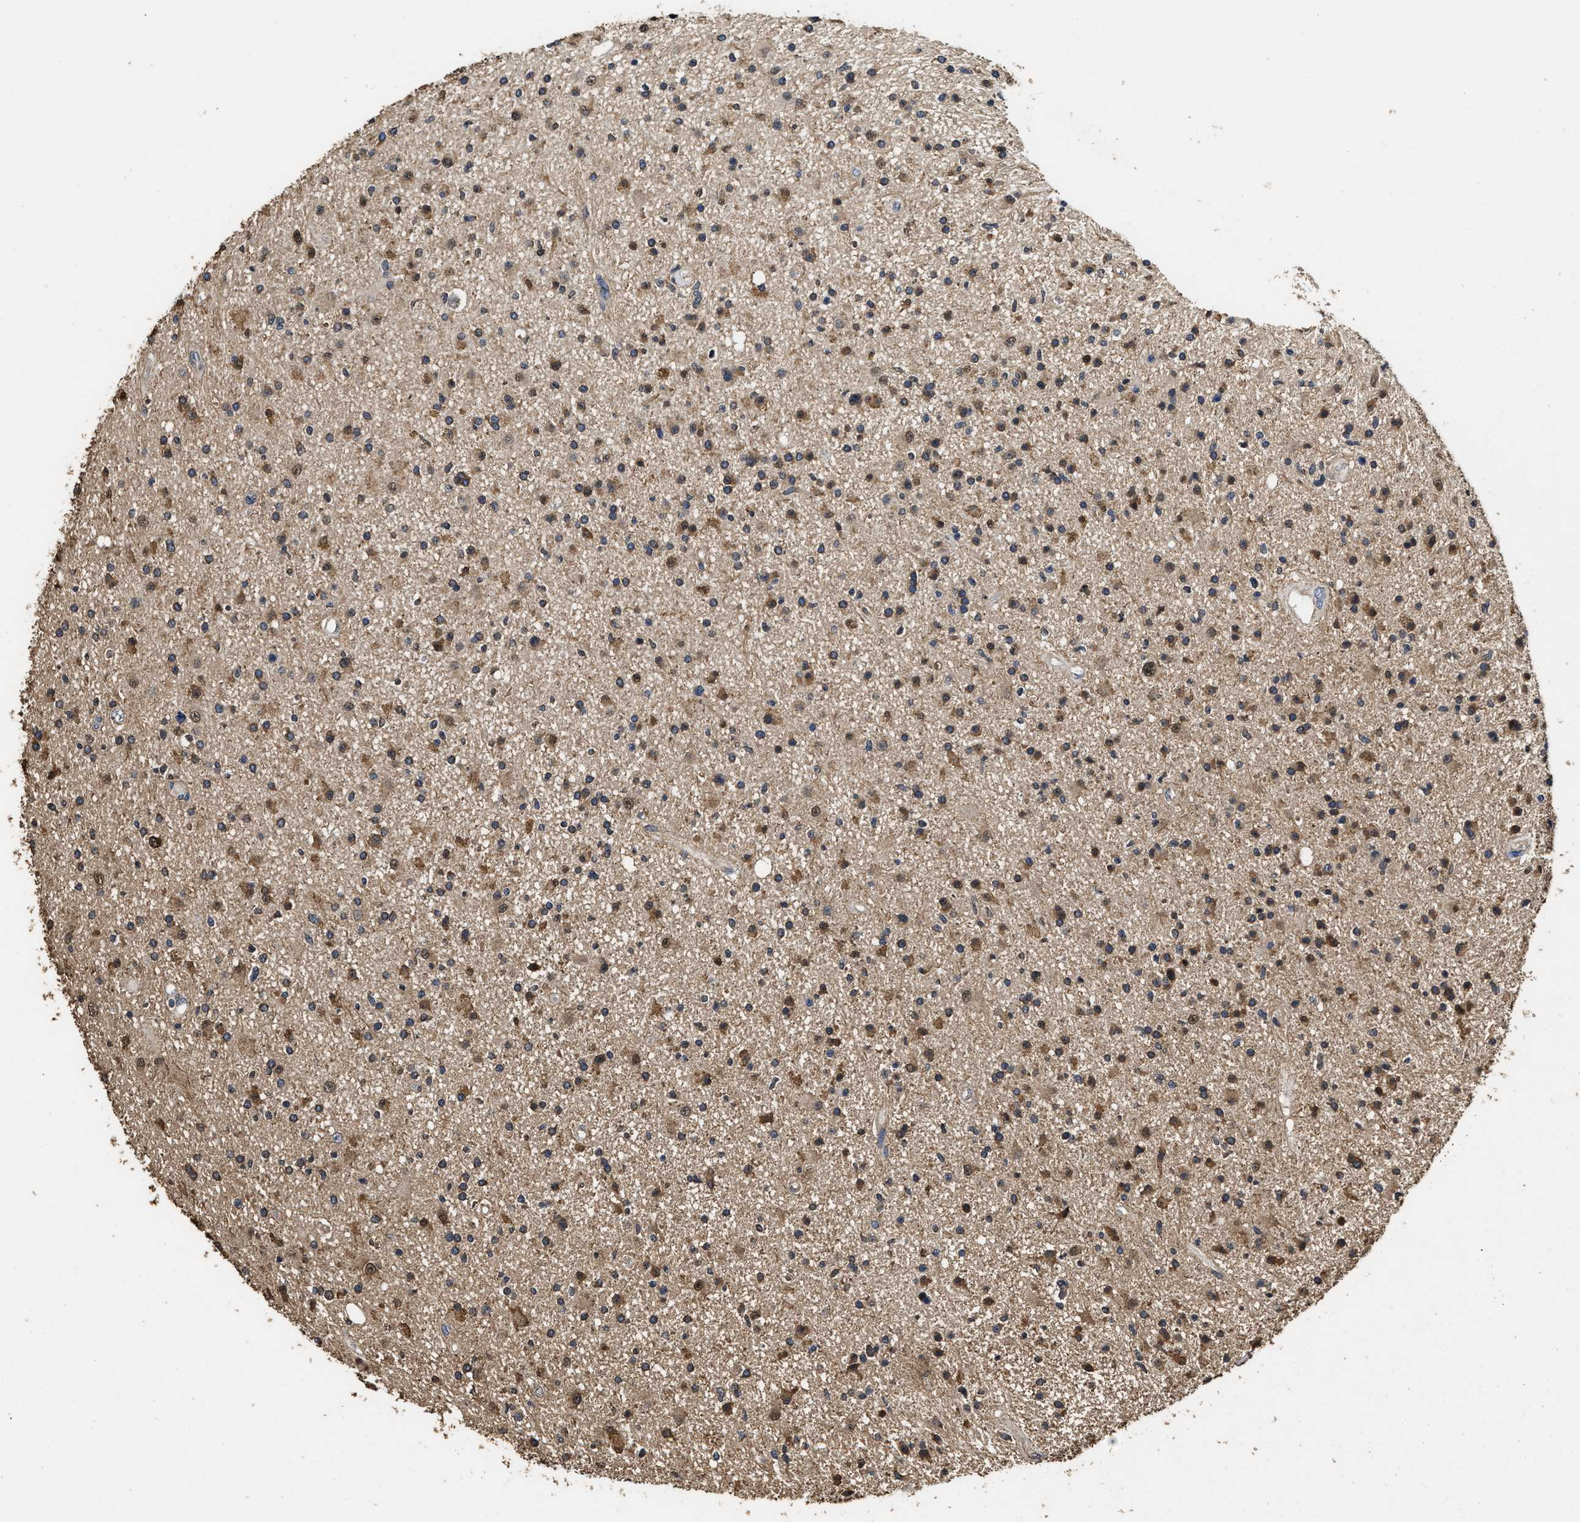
{"staining": {"intensity": "moderate", "quantity": "25%-75%", "location": "cytoplasmic/membranous,nuclear"}, "tissue": "glioma", "cell_type": "Tumor cells", "image_type": "cancer", "snomed": [{"axis": "morphology", "description": "Glioma, malignant, High grade"}, {"axis": "topography", "description": "Brain"}], "caption": "About 25%-75% of tumor cells in human glioma reveal moderate cytoplasmic/membranous and nuclear protein staining as visualized by brown immunohistochemical staining.", "gene": "YWHAE", "patient": {"sex": "male", "age": 33}}